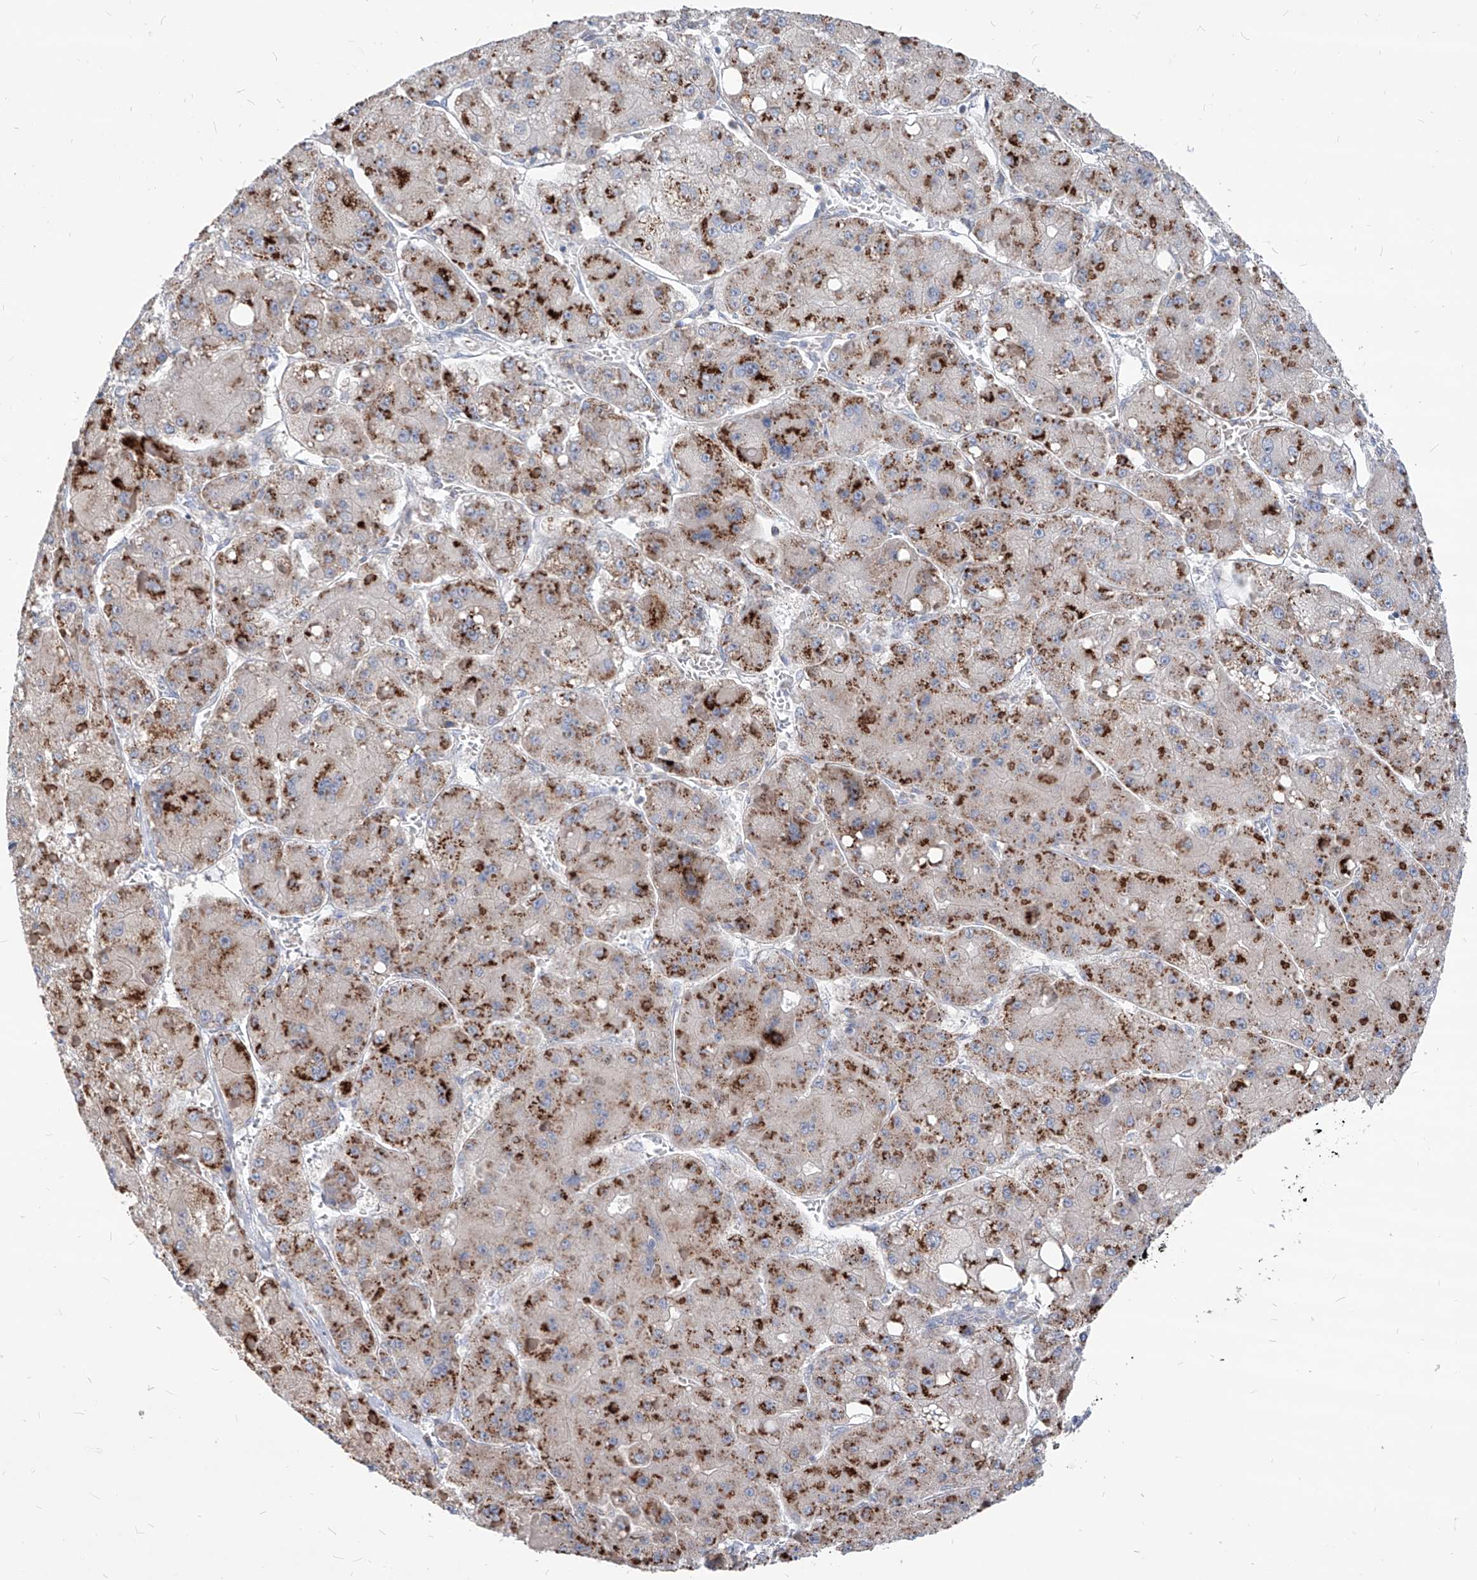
{"staining": {"intensity": "strong", "quantity": "25%-75%", "location": "cytoplasmic/membranous"}, "tissue": "liver cancer", "cell_type": "Tumor cells", "image_type": "cancer", "snomed": [{"axis": "morphology", "description": "Carcinoma, Hepatocellular, NOS"}, {"axis": "topography", "description": "Liver"}], "caption": "Liver cancer (hepatocellular carcinoma) stained with a protein marker shows strong staining in tumor cells.", "gene": "AGPS", "patient": {"sex": "female", "age": 73}}